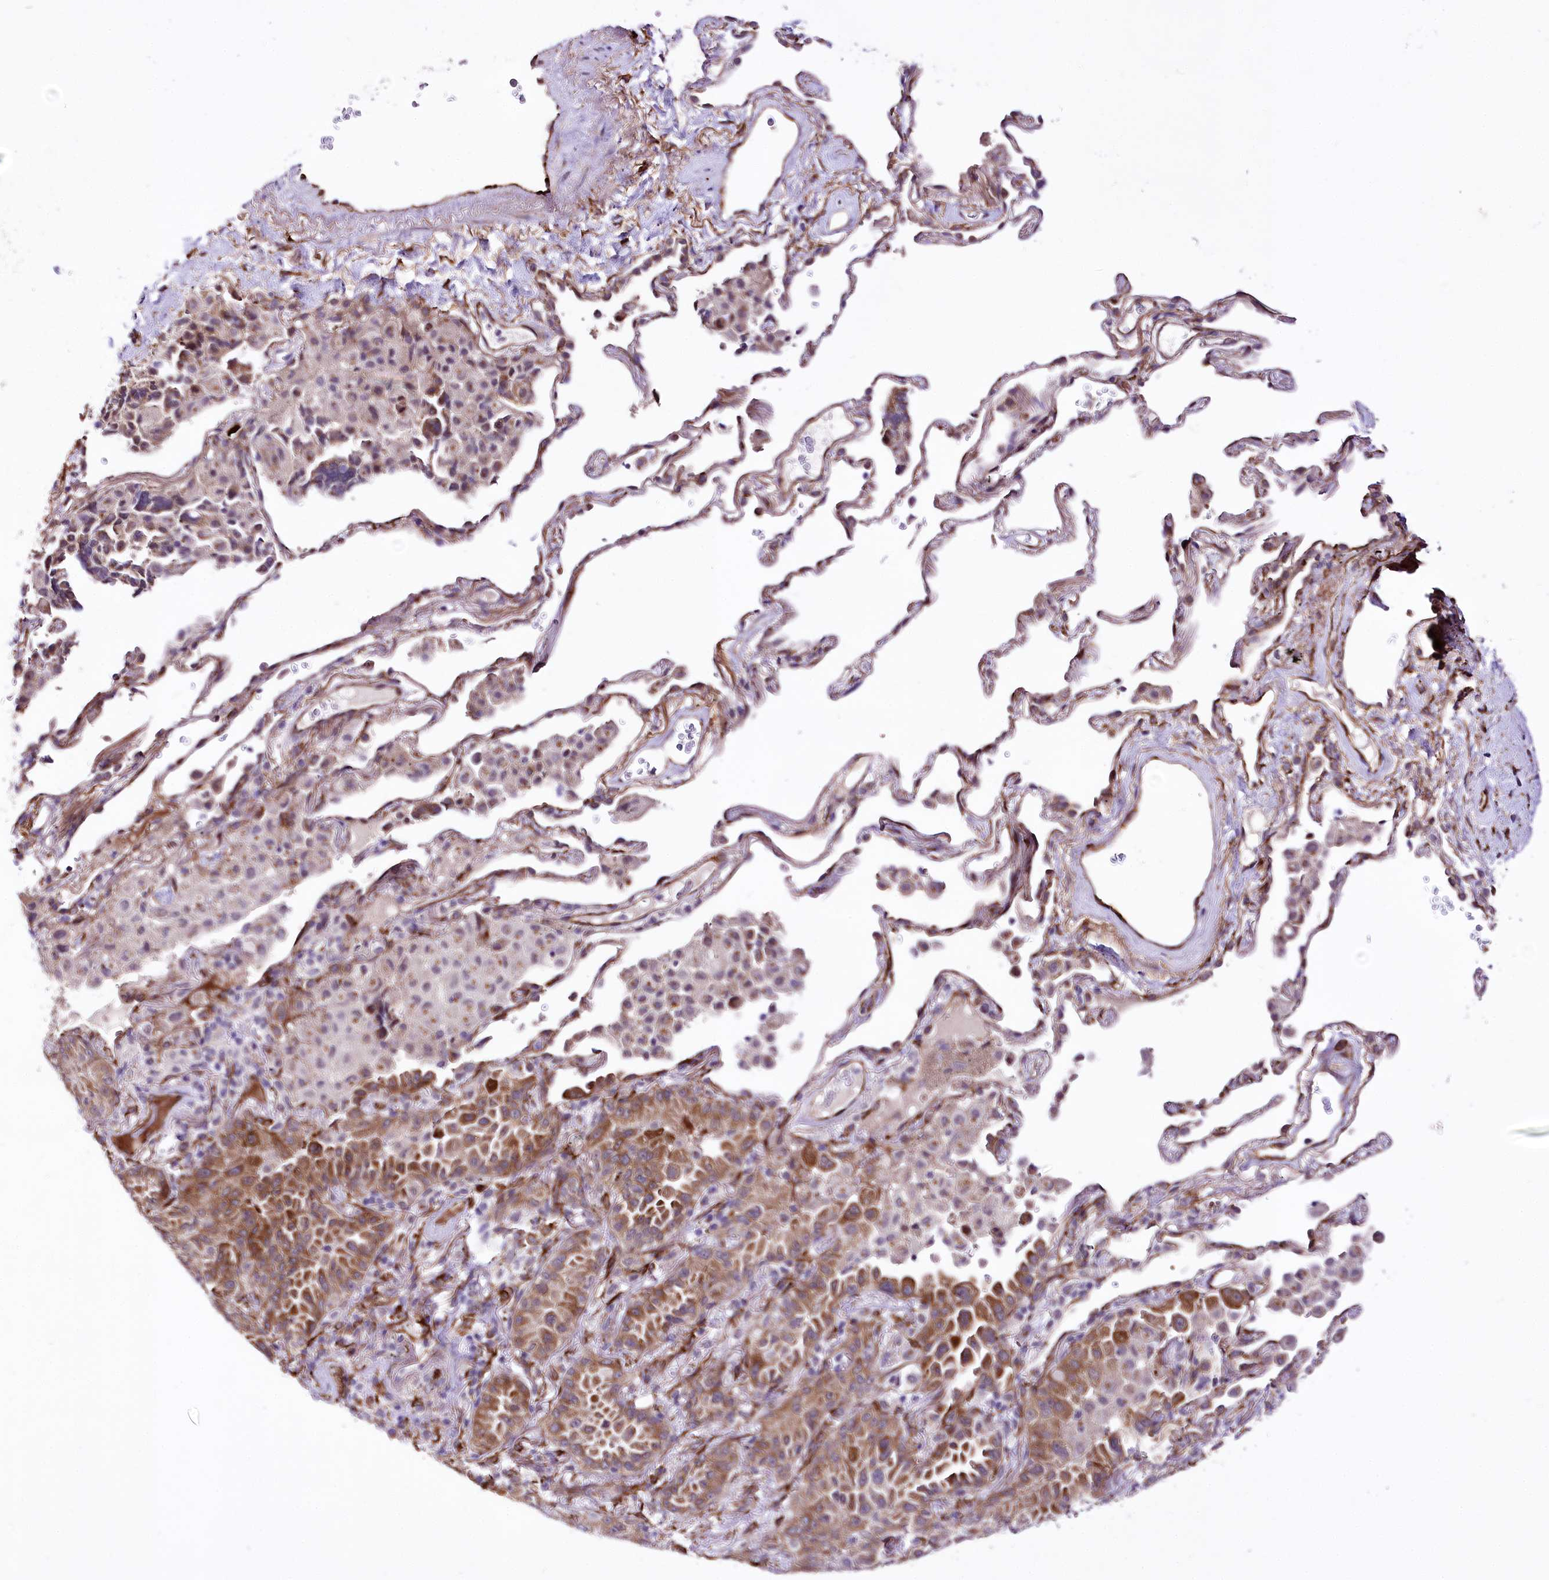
{"staining": {"intensity": "moderate", "quantity": "25%-75%", "location": "cytoplasmic/membranous"}, "tissue": "lung cancer", "cell_type": "Tumor cells", "image_type": "cancer", "snomed": [{"axis": "morphology", "description": "Adenocarcinoma, NOS"}, {"axis": "topography", "description": "Lung"}], "caption": "This is an image of IHC staining of adenocarcinoma (lung), which shows moderate staining in the cytoplasmic/membranous of tumor cells.", "gene": "WWC1", "patient": {"sex": "female", "age": 69}}